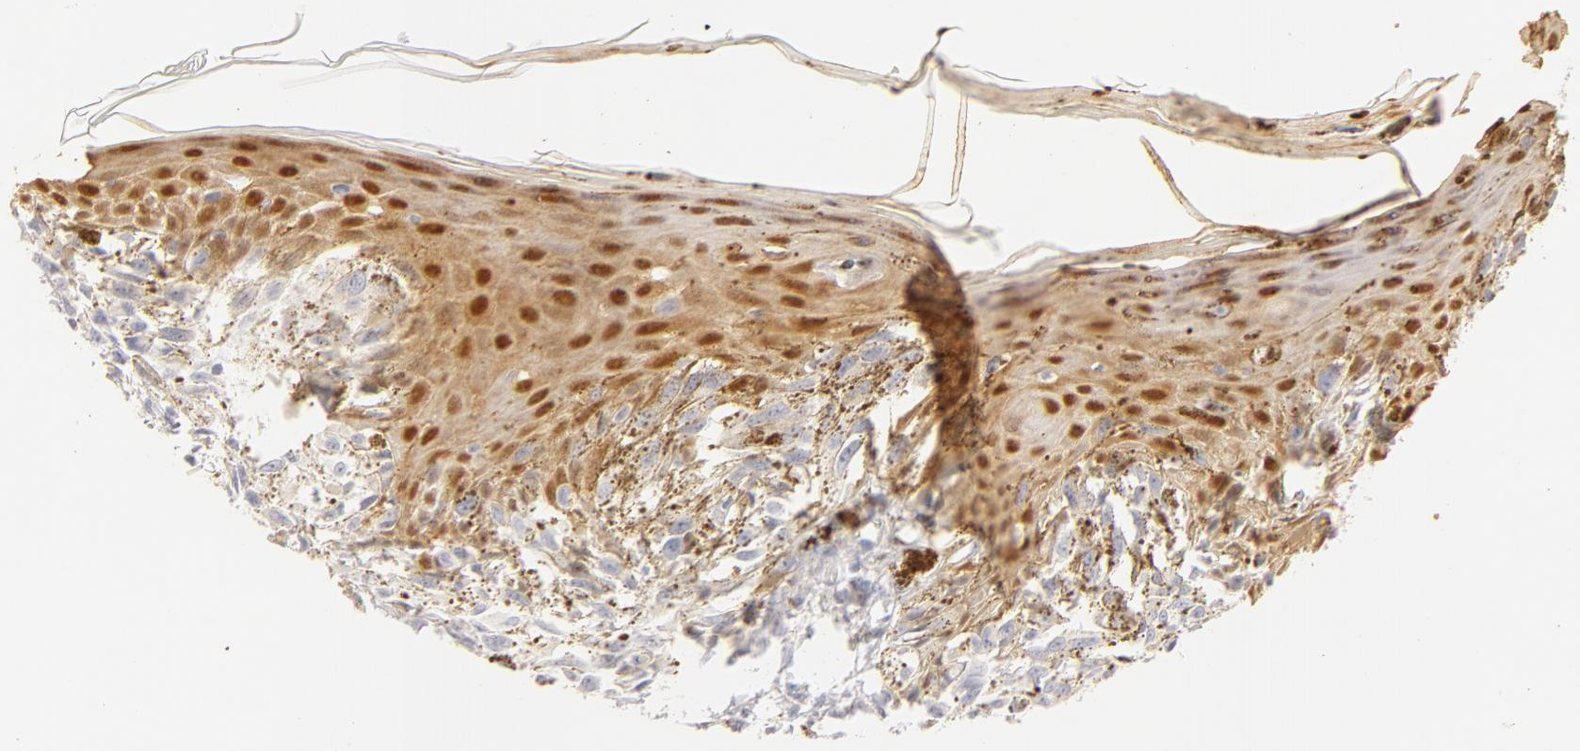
{"staining": {"intensity": "negative", "quantity": "none", "location": "none"}, "tissue": "melanoma", "cell_type": "Tumor cells", "image_type": "cancer", "snomed": [{"axis": "morphology", "description": "Malignant melanoma, NOS"}, {"axis": "topography", "description": "Skin"}], "caption": "There is no significant staining in tumor cells of malignant melanoma.", "gene": "LGALS7B", "patient": {"sex": "female", "age": 72}}